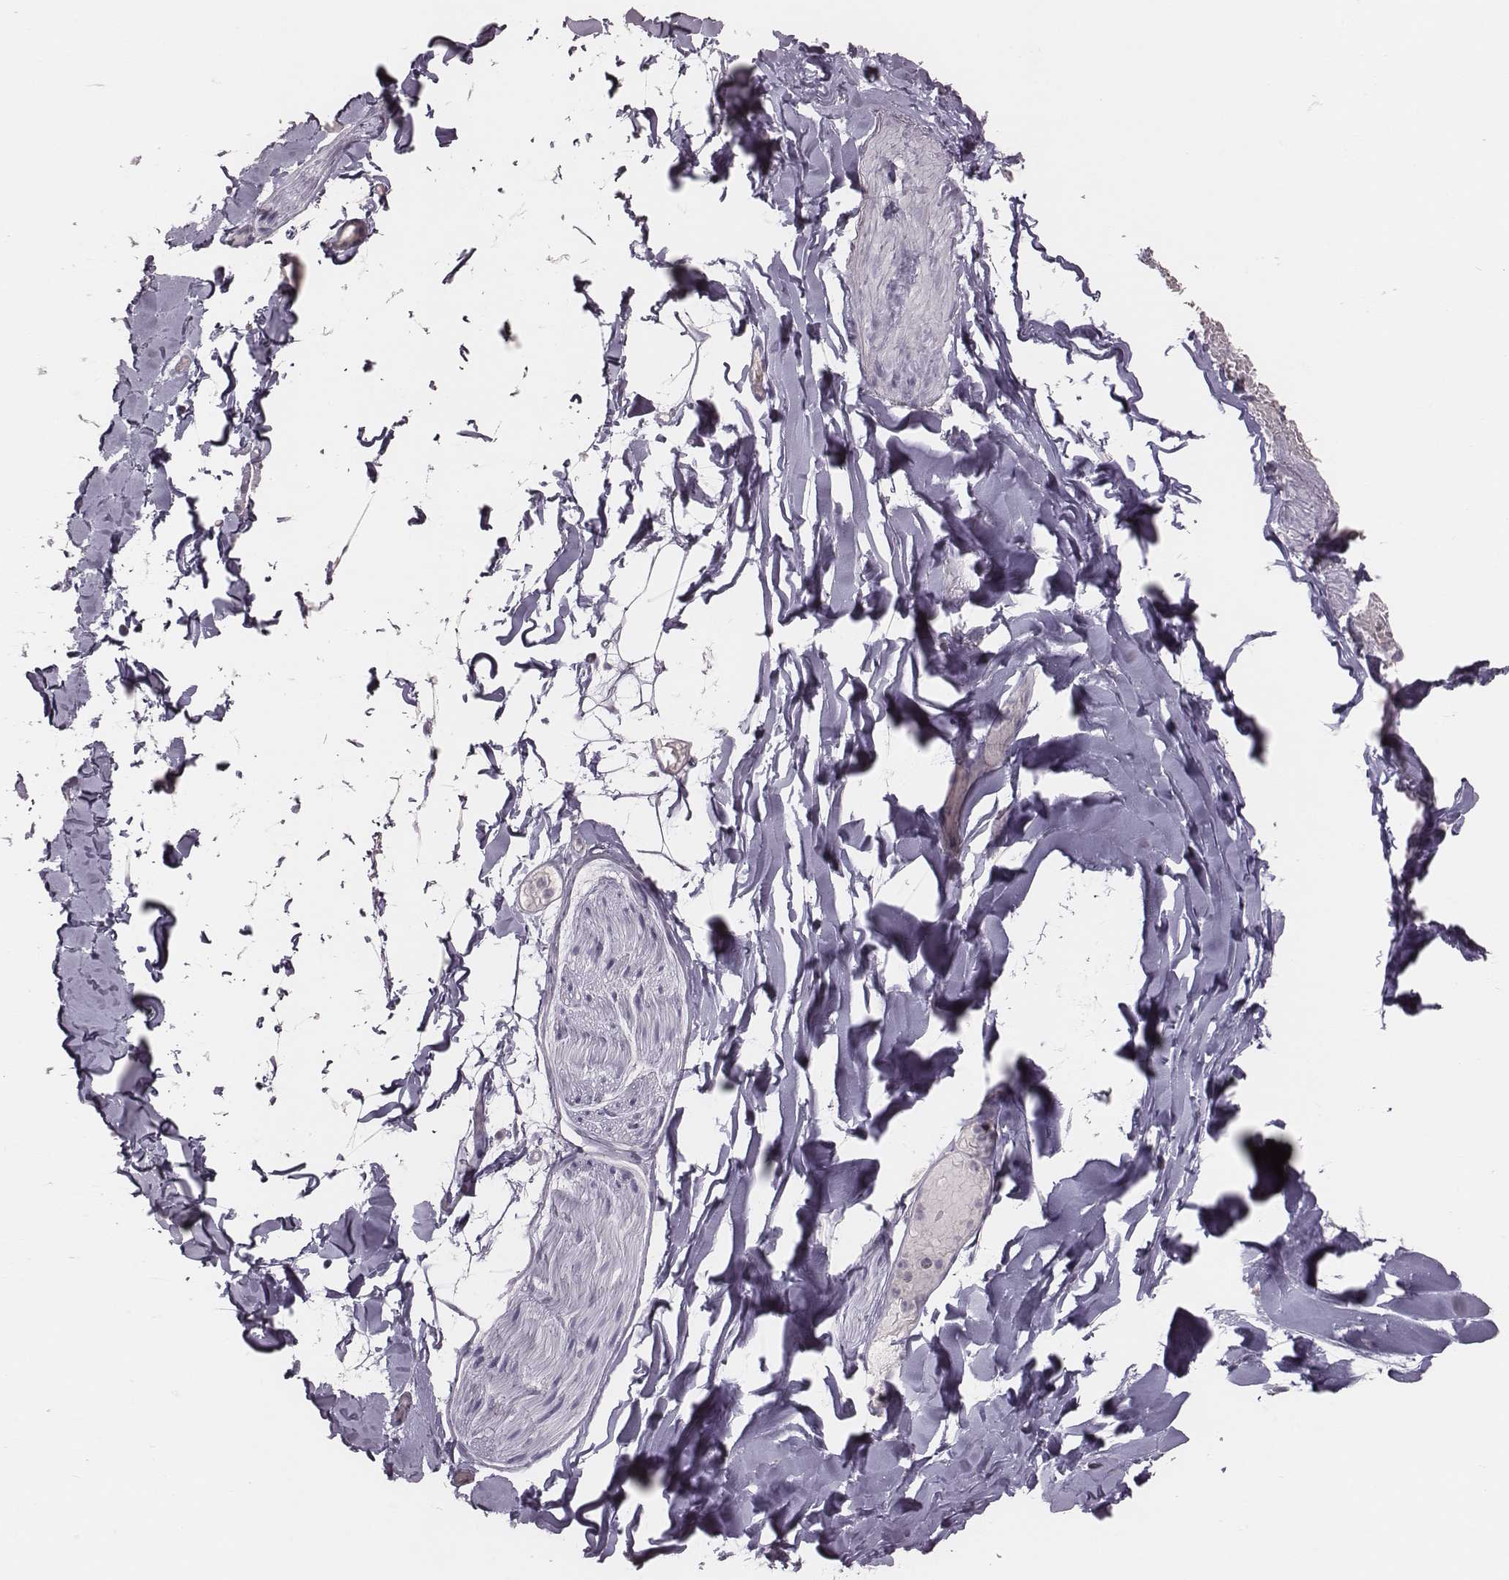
{"staining": {"intensity": "negative", "quantity": "none", "location": "none"}, "tissue": "adipose tissue", "cell_type": "Adipocytes", "image_type": "normal", "snomed": [{"axis": "morphology", "description": "Normal tissue, NOS"}, {"axis": "topography", "description": "Gallbladder"}, {"axis": "topography", "description": "Peripheral nerve tissue"}], "caption": "Immunohistochemistry of benign human adipose tissue displays no positivity in adipocytes.", "gene": "PDCD1", "patient": {"sex": "female", "age": 45}}